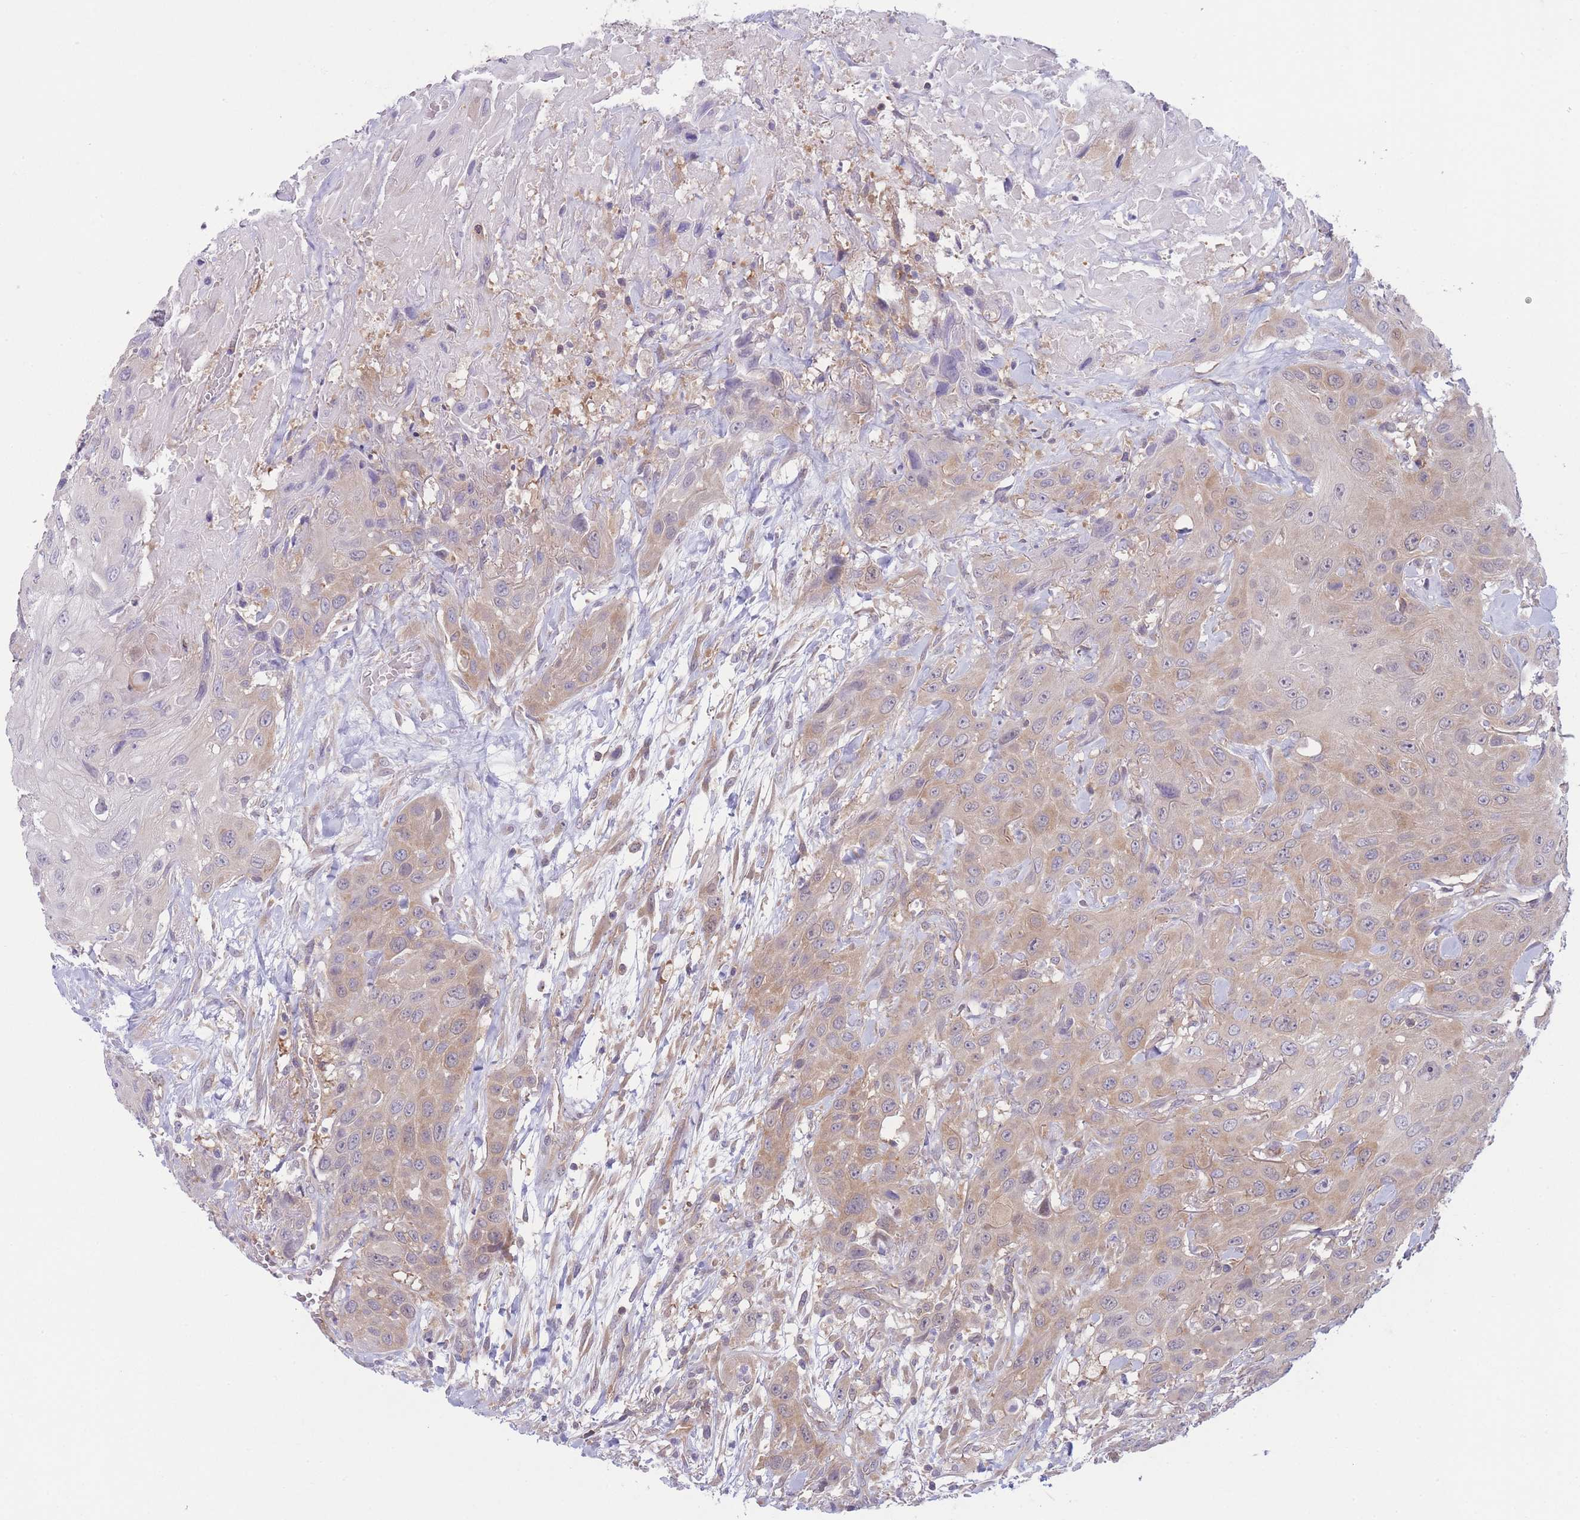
{"staining": {"intensity": "weak", "quantity": ">75%", "location": "cytoplasmic/membranous"}, "tissue": "head and neck cancer", "cell_type": "Tumor cells", "image_type": "cancer", "snomed": [{"axis": "morphology", "description": "Squamous cell carcinoma, NOS"}, {"axis": "topography", "description": "Head-Neck"}], "caption": "The micrograph reveals a brown stain indicating the presence of a protein in the cytoplasmic/membranous of tumor cells in head and neck cancer. Nuclei are stained in blue.", "gene": "PFDN6", "patient": {"sex": "male", "age": 81}}